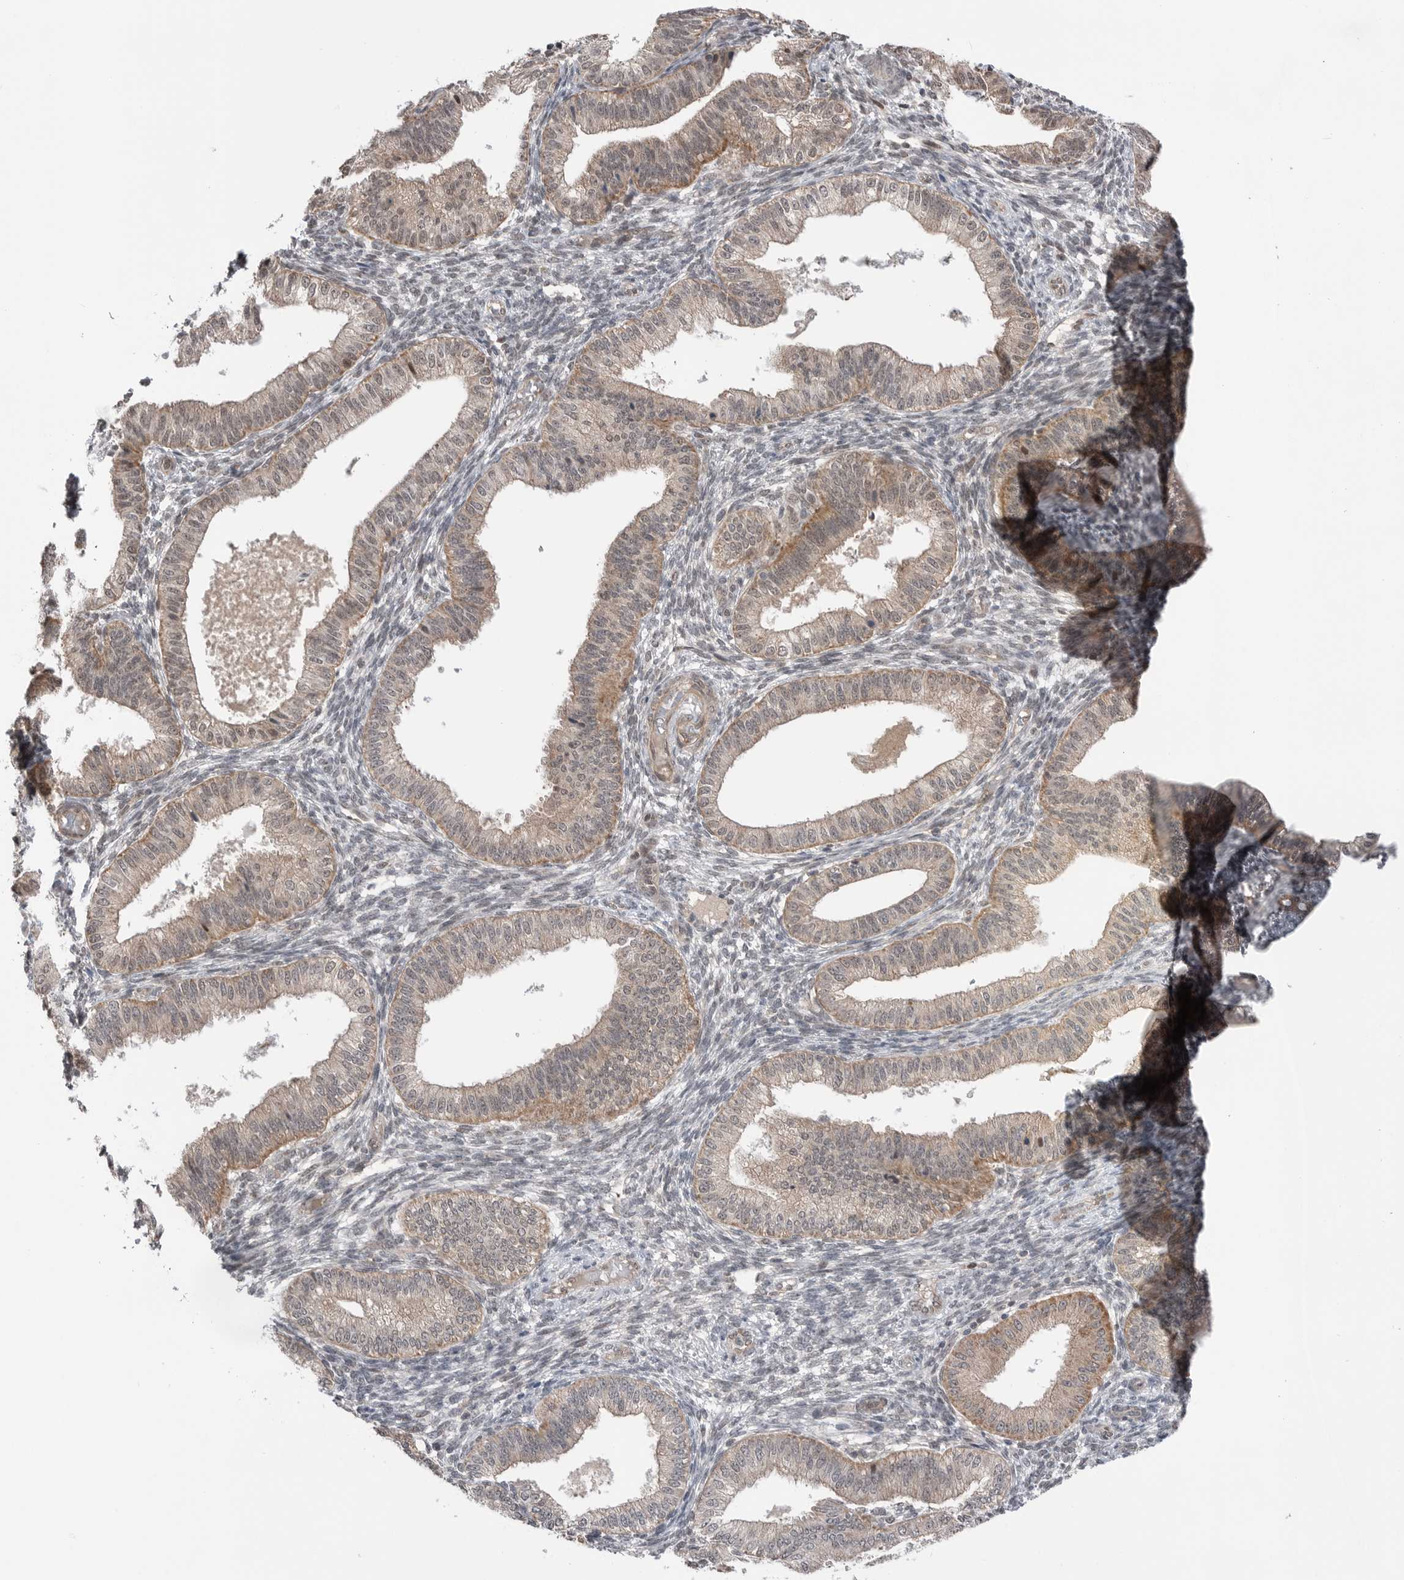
{"staining": {"intensity": "negative", "quantity": "none", "location": "none"}, "tissue": "endometrium", "cell_type": "Cells in endometrial stroma", "image_type": "normal", "snomed": [{"axis": "morphology", "description": "Normal tissue, NOS"}, {"axis": "topography", "description": "Endometrium"}], "caption": "DAB immunohistochemical staining of normal human endometrium displays no significant expression in cells in endometrial stroma. (DAB immunohistochemistry (IHC) with hematoxylin counter stain).", "gene": "NTAQ1", "patient": {"sex": "female", "age": 39}}